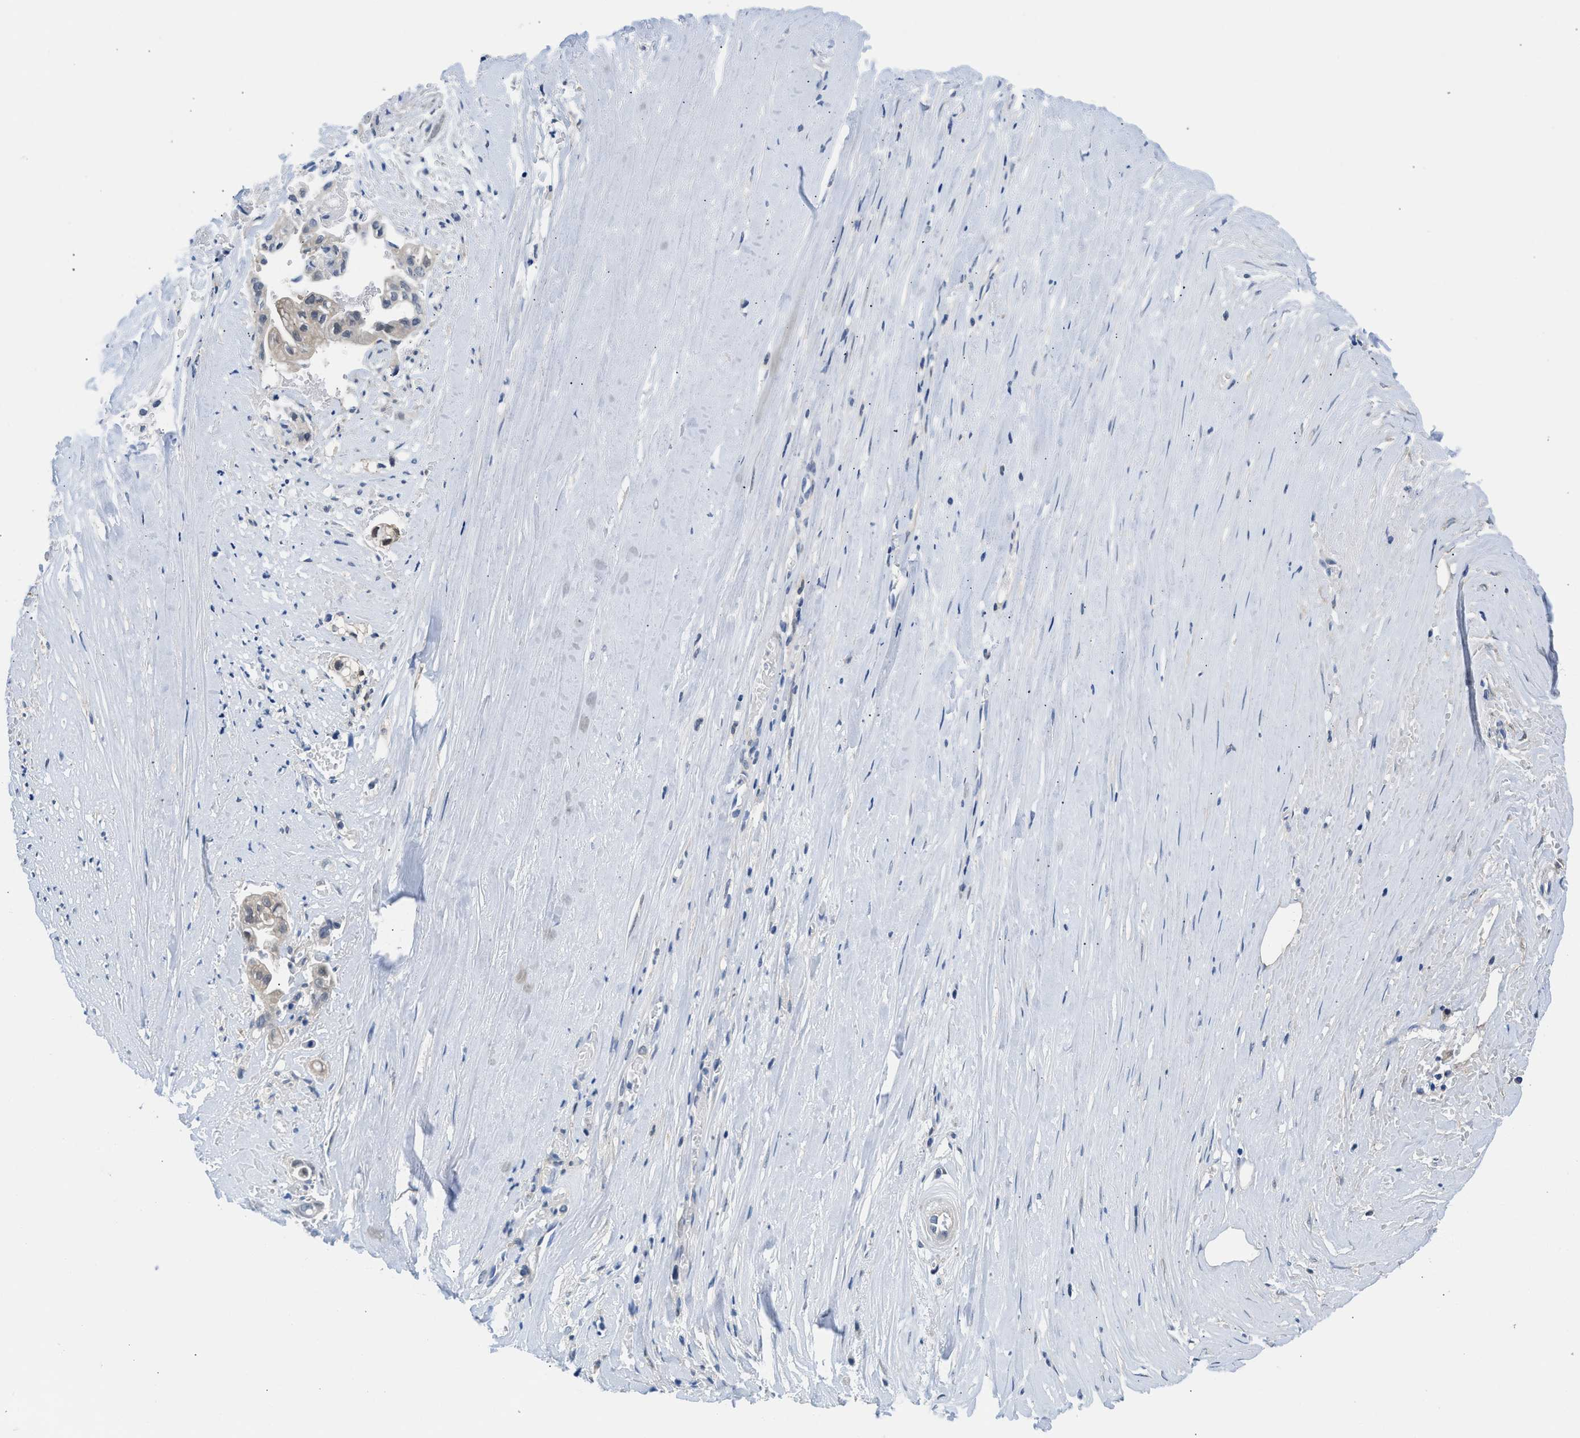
{"staining": {"intensity": "weak", "quantity": "<25%", "location": "cytoplasmic/membranous"}, "tissue": "liver cancer", "cell_type": "Tumor cells", "image_type": "cancer", "snomed": [{"axis": "morphology", "description": "Cholangiocarcinoma"}, {"axis": "topography", "description": "Liver"}], "caption": "The histopathology image demonstrates no significant staining in tumor cells of liver cholangiocarcinoma.", "gene": "CBR1", "patient": {"sex": "female", "age": 70}}